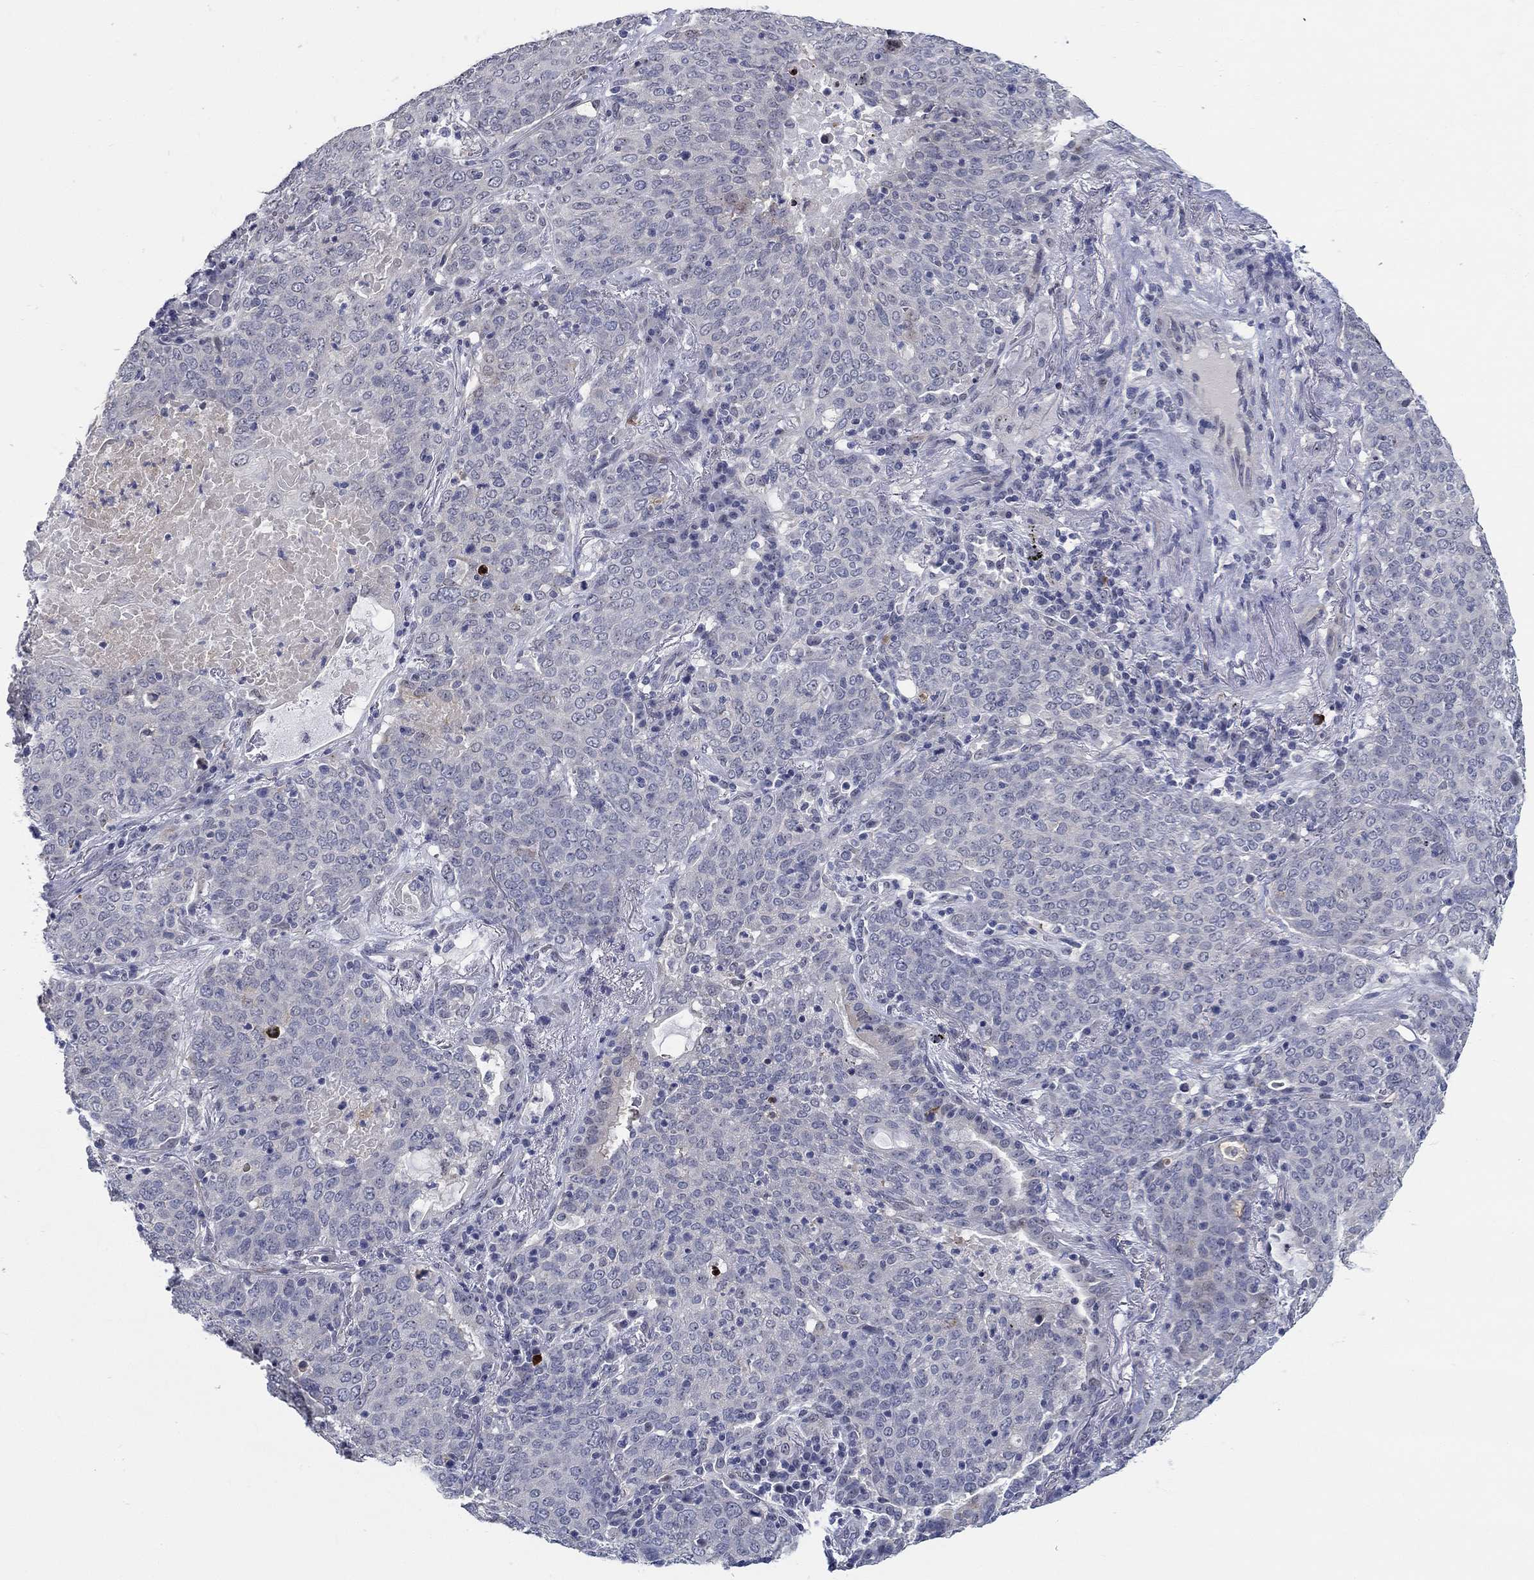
{"staining": {"intensity": "negative", "quantity": "none", "location": "none"}, "tissue": "lung cancer", "cell_type": "Tumor cells", "image_type": "cancer", "snomed": [{"axis": "morphology", "description": "Squamous cell carcinoma, NOS"}, {"axis": "topography", "description": "Lung"}], "caption": "Immunohistochemistry (IHC) photomicrograph of human lung cancer stained for a protein (brown), which shows no staining in tumor cells.", "gene": "SMIM18", "patient": {"sex": "male", "age": 82}}